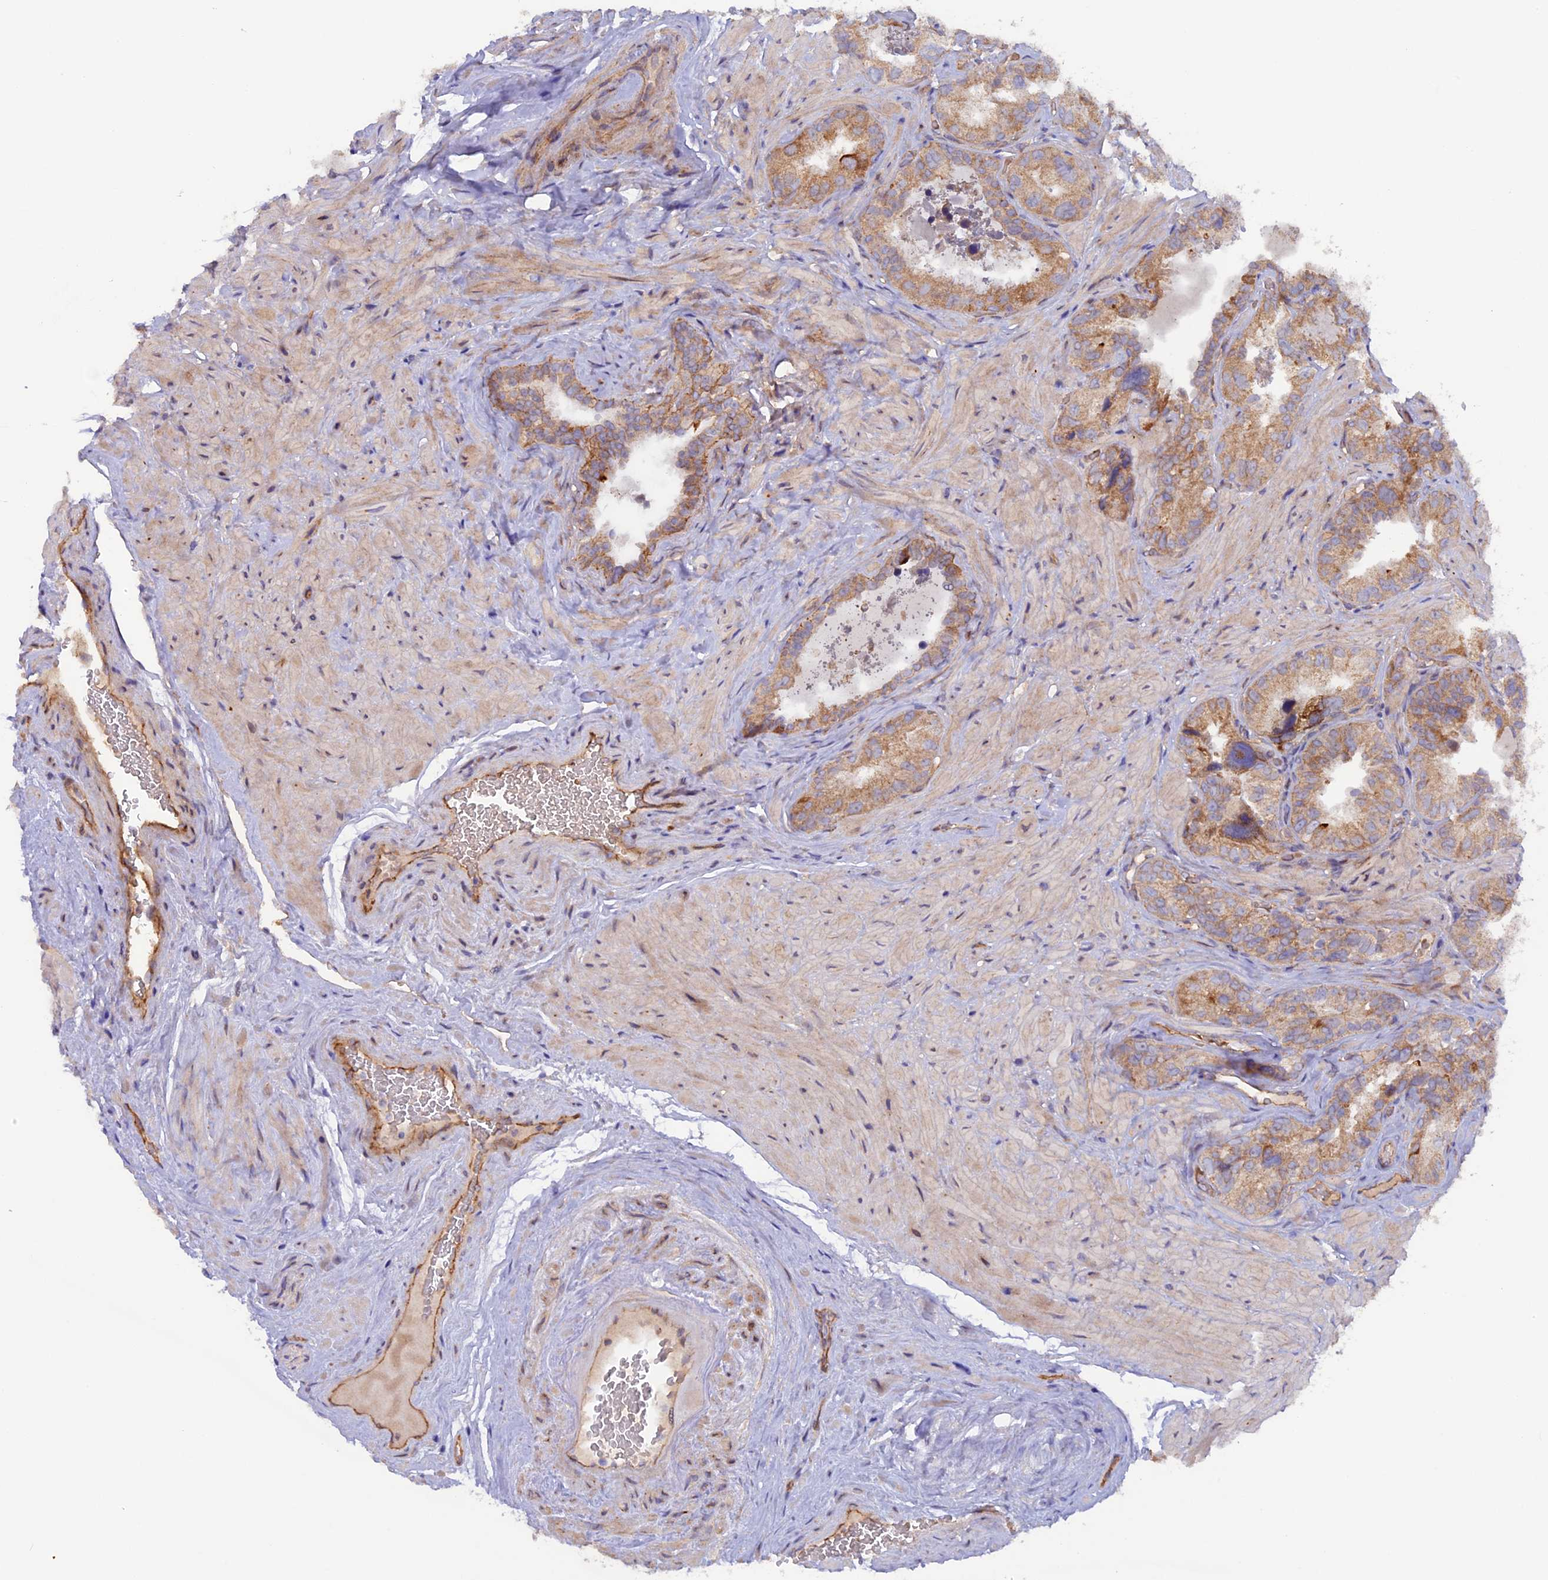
{"staining": {"intensity": "moderate", "quantity": ">75%", "location": "cytoplasmic/membranous"}, "tissue": "seminal vesicle", "cell_type": "Glandular cells", "image_type": "normal", "snomed": [{"axis": "morphology", "description": "Normal tissue, NOS"}, {"axis": "topography", "description": "Seminal veicle"}, {"axis": "topography", "description": "Peripheral nerve tissue"}], "caption": "A brown stain highlights moderate cytoplasmic/membranous expression of a protein in glandular cells of unremarkable human seminal vesicle. The protein is shown in brown color, while the nuclei are stained blue.", "gene": "DUS3L", "patient": {"sex": "male", "age": 67}}